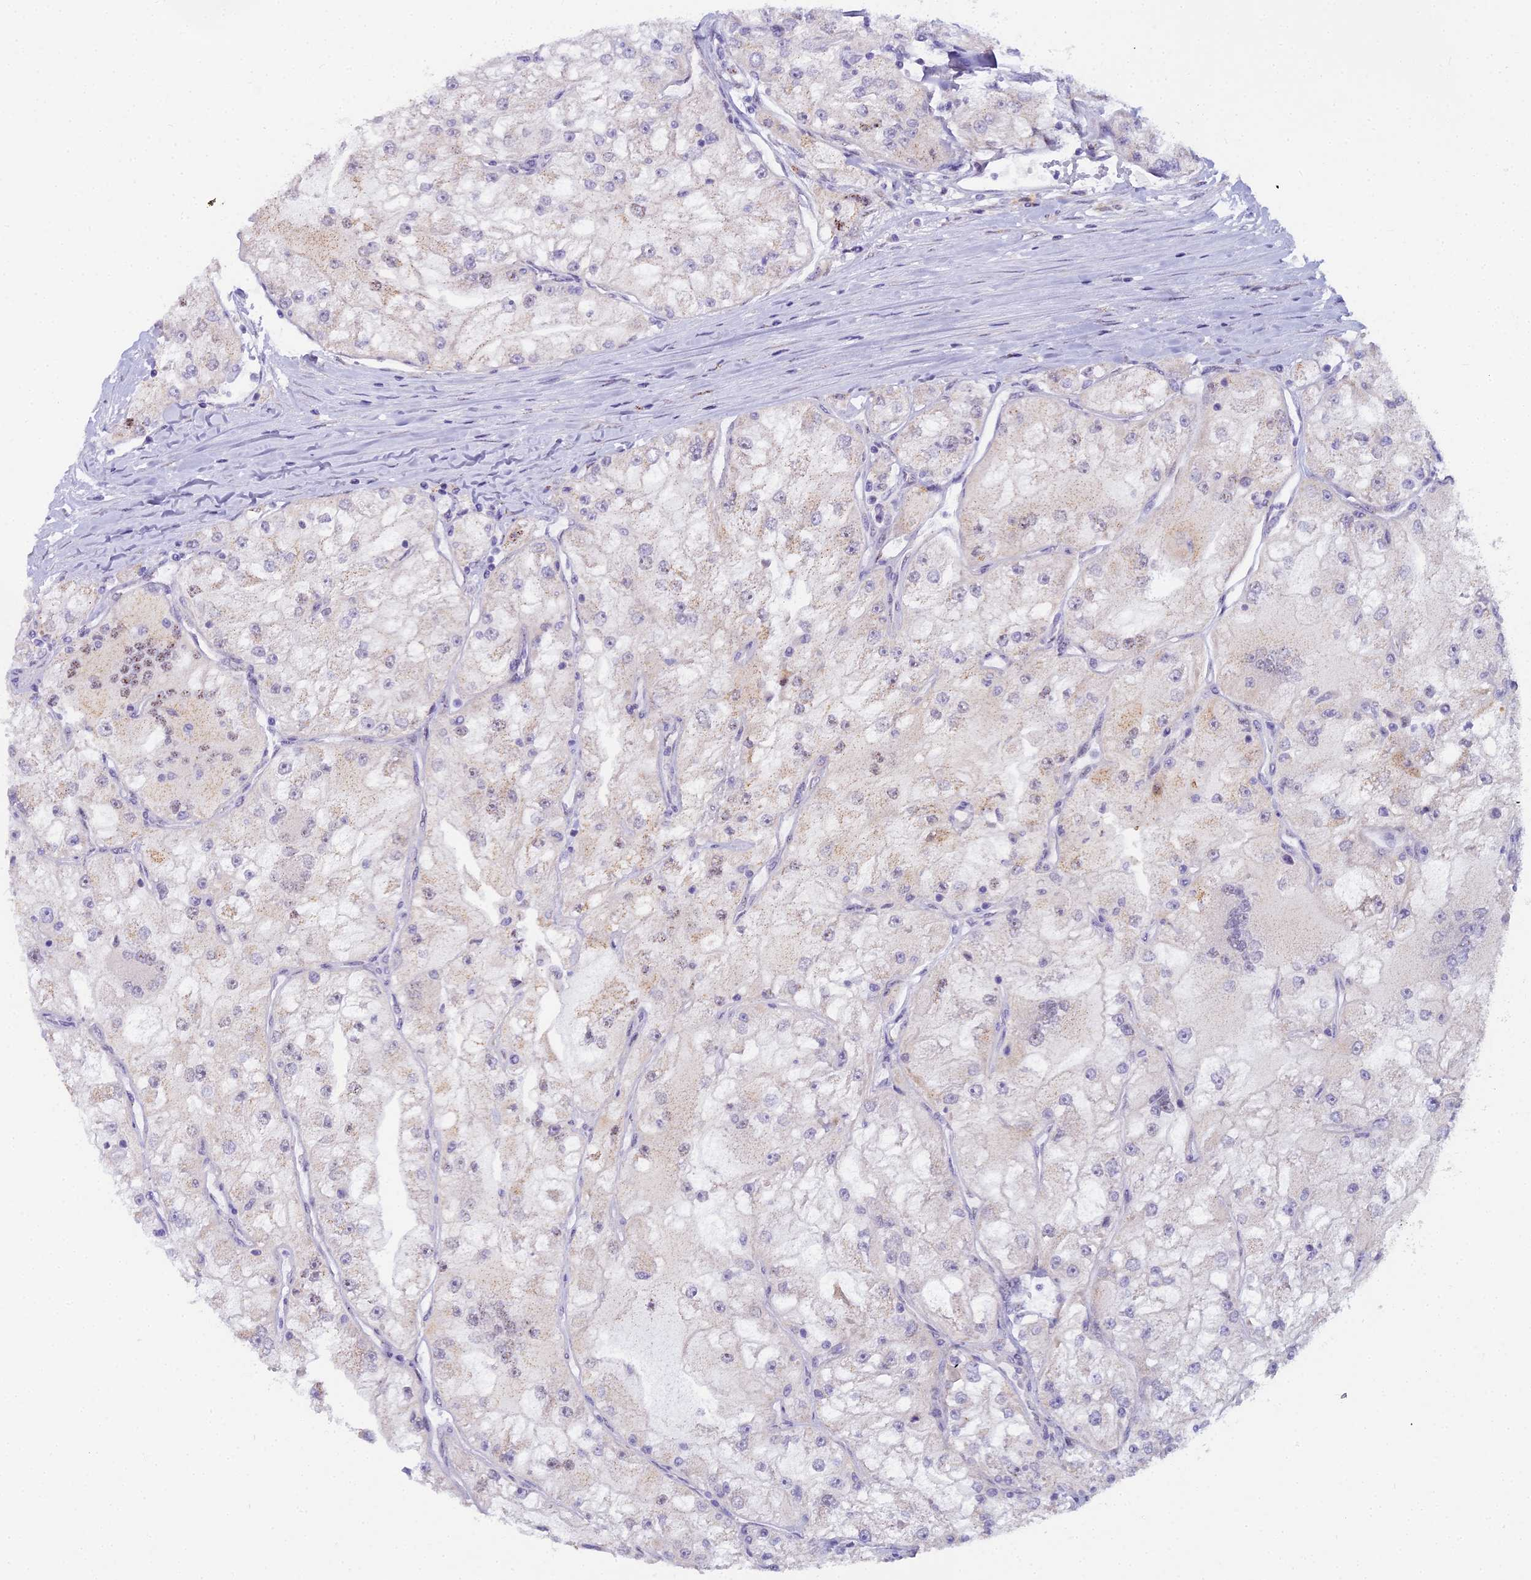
{"staining": {"intensity": "negative", "quantity": "none", "location": "none"}, "tissue": "renal cancer", "cell_type": "Tumor cells", "image_type": "cancer", "snomed": [{"axis": "morphology", "description": "Adenocarcinoma, NOS"}, {"axis": "topography", "description": "Kidney"}], "caption": "Immunohistochemical staining of human adenocarcinoma (renal) displays no significant positivity in tumor cells.", "gene": "WDPCP", "patient": {"sex": "female", "age": 72}}